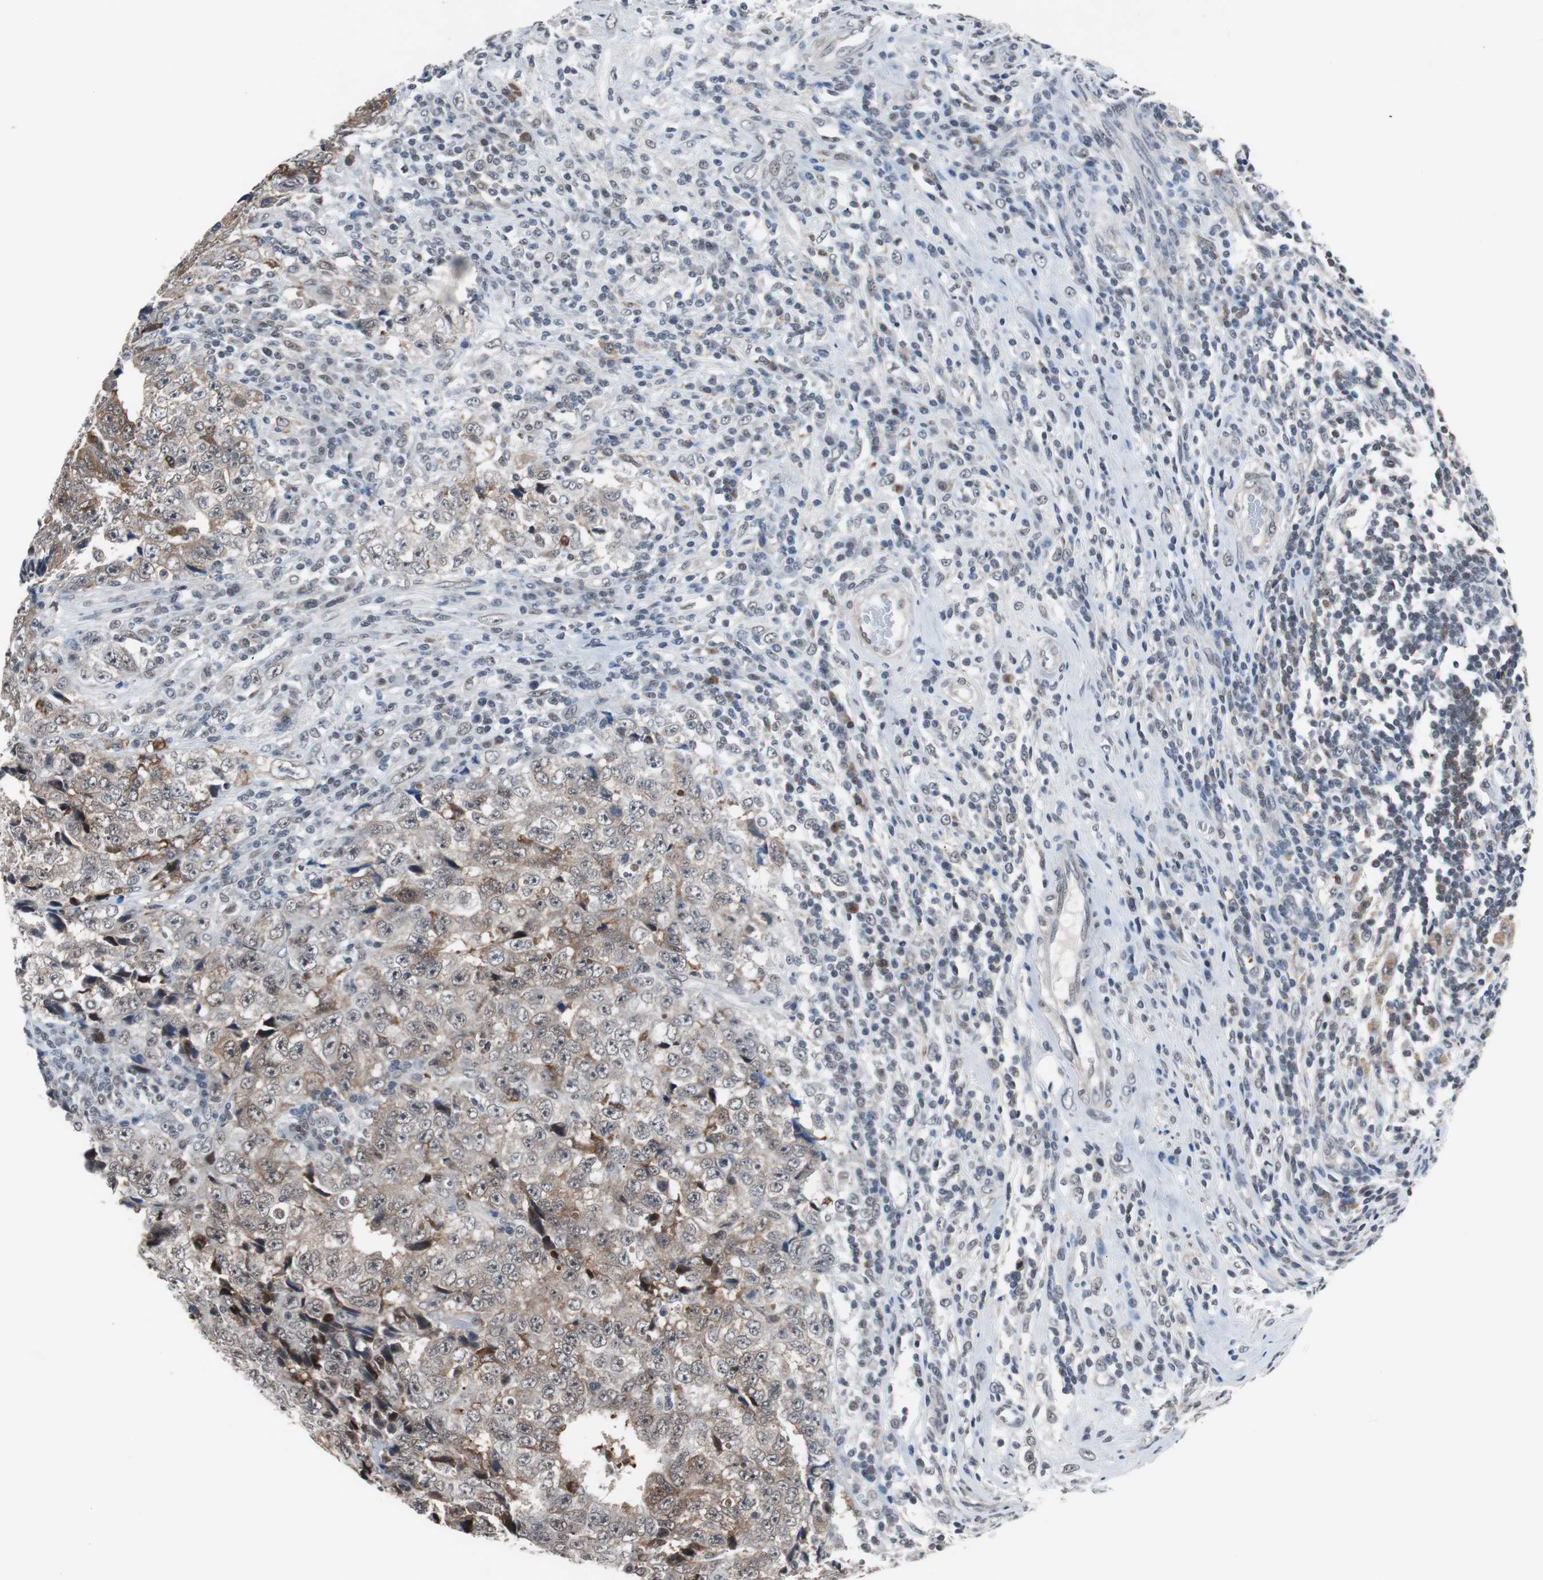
{"staining": {"intensity": "moderate", "quantity": "25%-75%", "location": "cytoplasmic/membranous,nuclear"}, "tissue": "testis cancer", "cell_type": "Tumor cells", "image_type": "cancer", "snomed": [{"axis": "morphology", "description": "Necrosis, NOS"}, {"axis": "morphology", "description": "Carcinoma, Embryonal, NOS"}, {"axis": "topography", "description": "Testis"}], "caption": "Tumor cells demonstrate medium levels of moderate cytoplasmic/membranous and nuclear staining in approximately 25%-75% of cells in human embryonal carcinoma (testis).", "gene": "TAF7", "patient": {"sex": "male", "age": 19}}